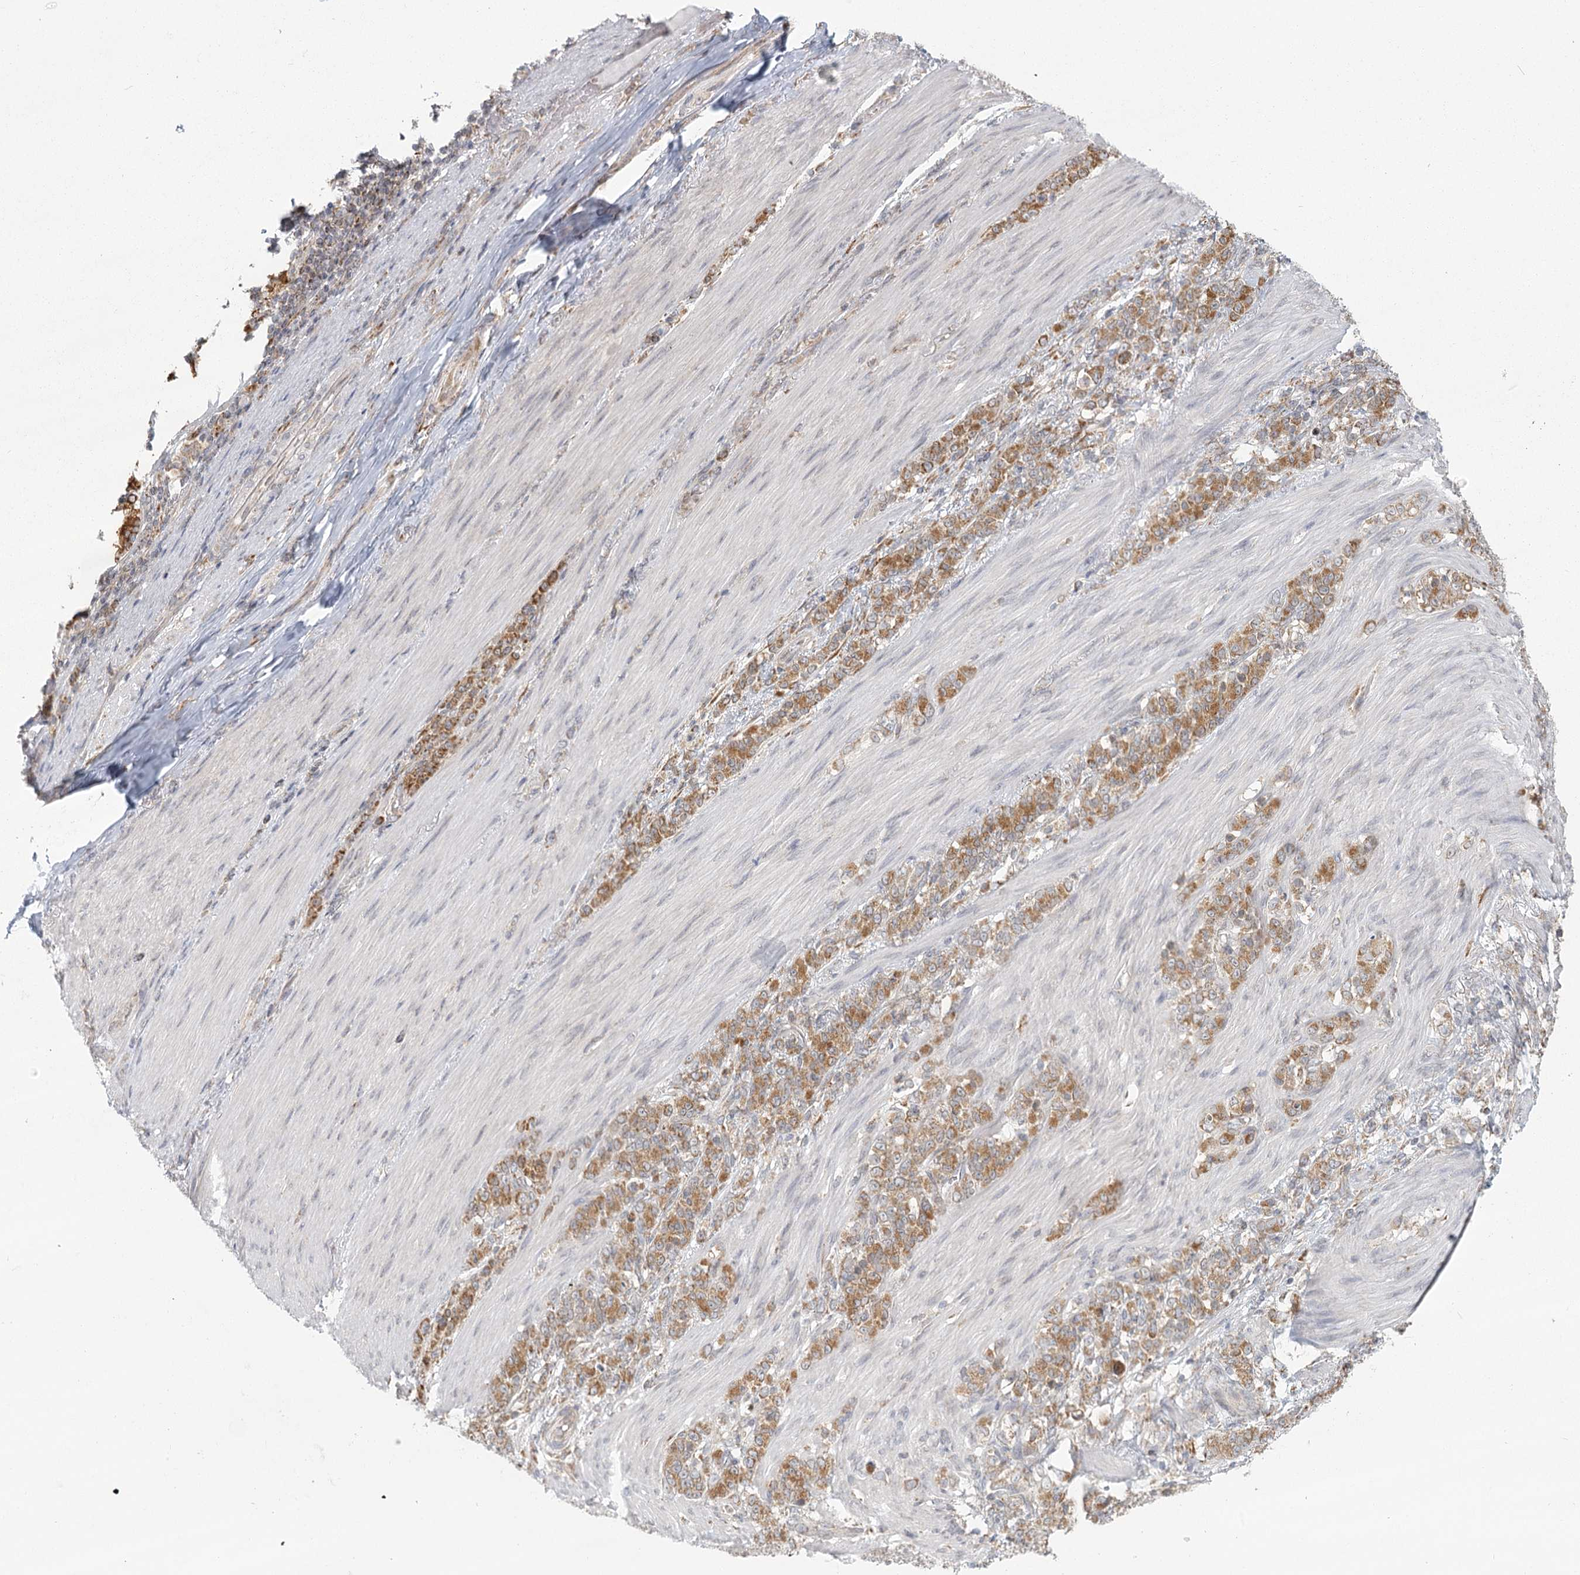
{"staining": {"intensity": "moderate", "quantity": ">75%", "location": "cytoplasmic/membranous"}, "tissue": "stomach cancer", "cell_type": "Tumor cells", "image_type": "cancer", "snomed": [{"axis": "morphology", "description": "Adenocarcinoma, NOS"}, {"axis": "topography", "description": "Stomach"}], "caption": "This is a histology image of IHC staining of stomach cancer, which shows moderate staining in the cytoplasmic/membranous of tumor cells.", "gene": "LACTB", "patient": {"sex": "female", "age": 79}}